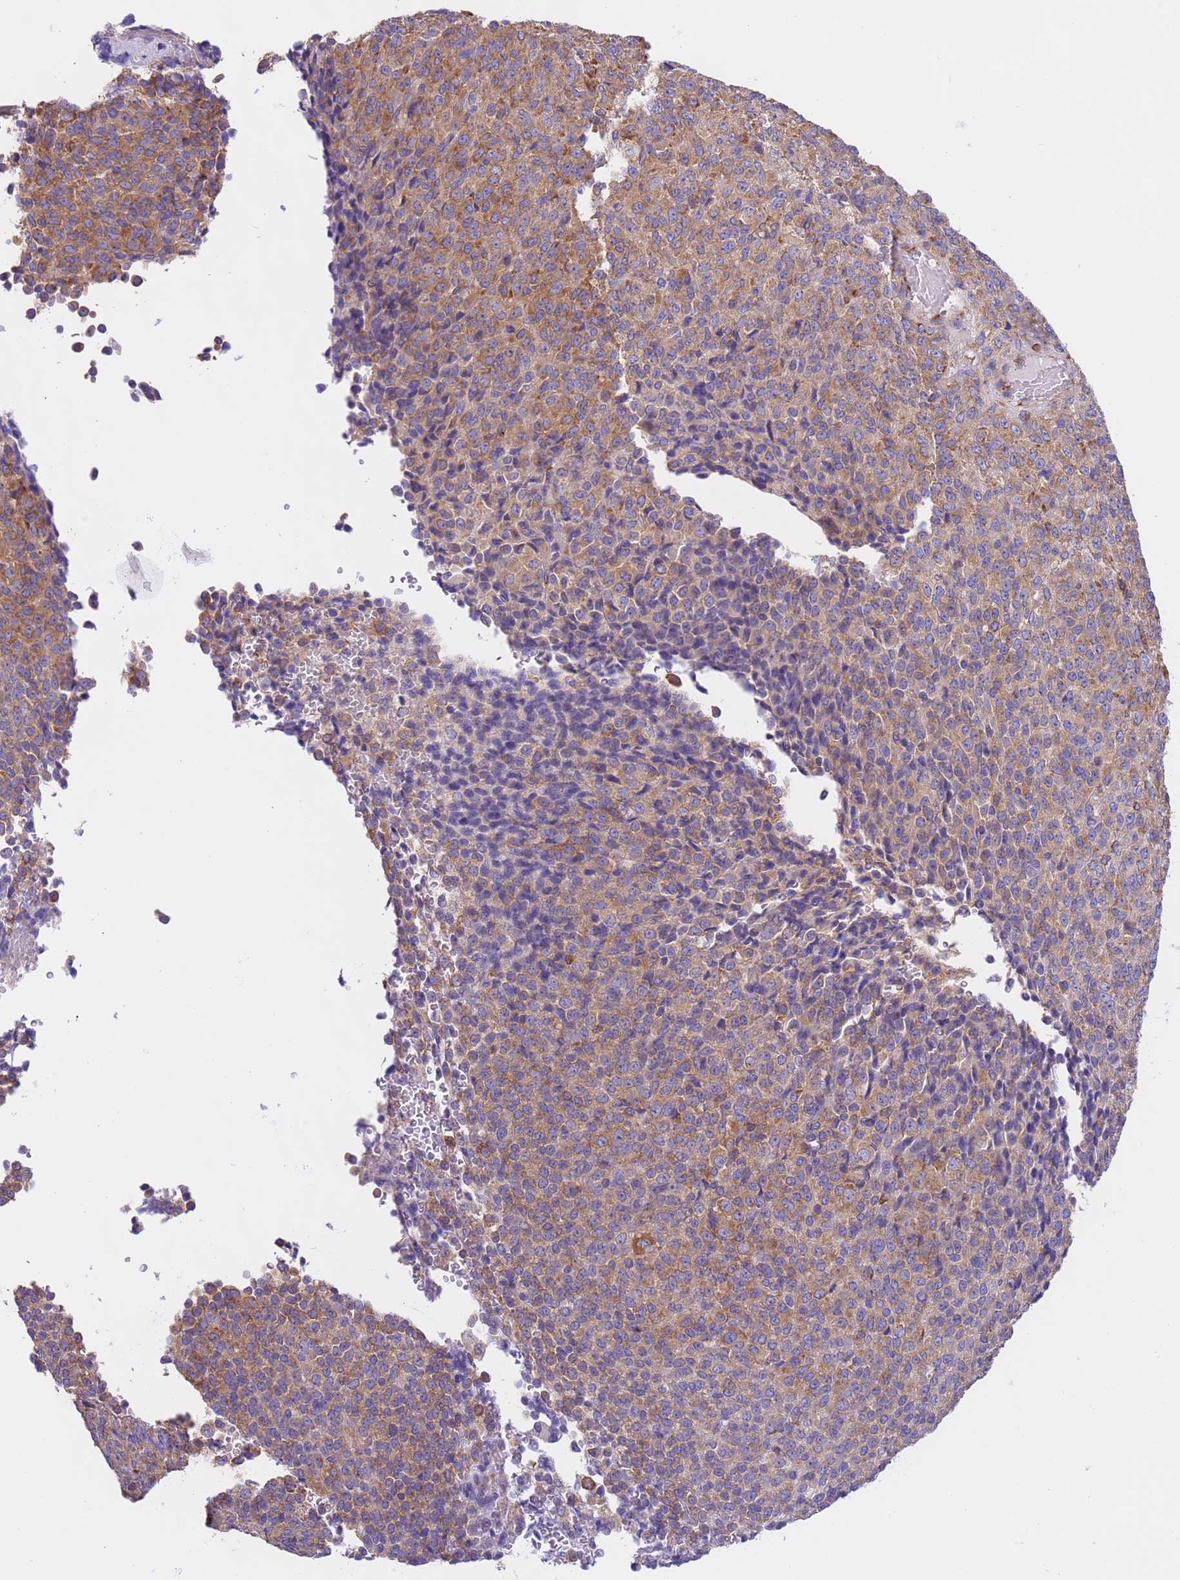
{"staining": {"intensity": "moderate", "quantity": ">75%", "location": "cytoplasmic/membranous"}, "tissue": "melanoma", "cell_type": "Tumor cells", "image_type": "cancer", "snomed": [{"axis": "morphology", "description": "Malignant melanoma, Metastatic site"}, {"axis": "topography", "description": "Brain"}], "caption": "Tumor cells reveal moderate cytoplasmic/membranous positivity in about >75% of cells in melanoma.", "gene": "VARS1", "patient": {"sex": "female", "age": 56}}